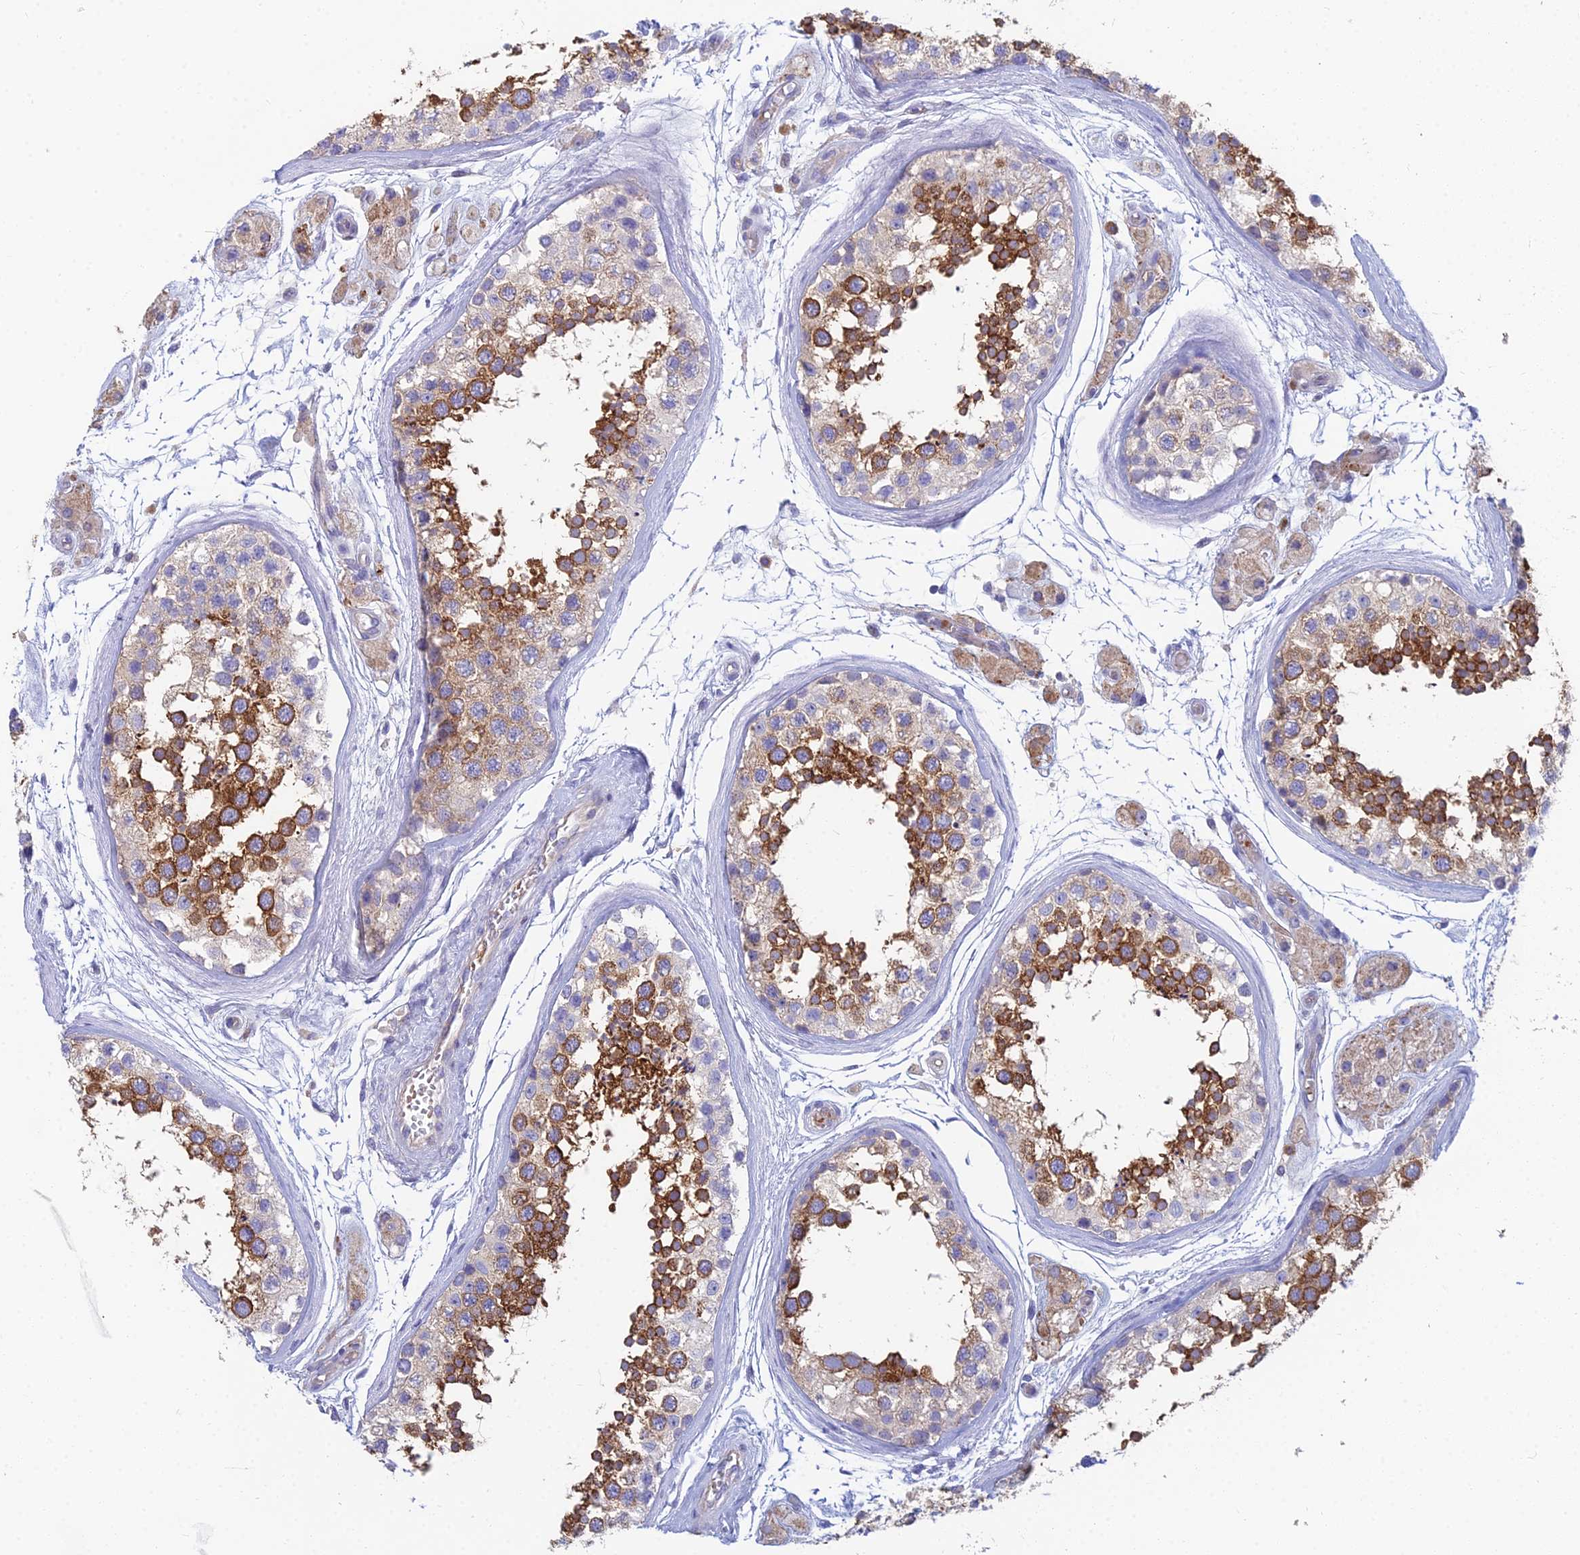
{"staining": {"intensity": "strong", "quantity": "25%-75%", "location": "cytoplasmic/membranous"}, "tissue": "testis", "cell_type": "Cells in seminiferous ducts", "image_type": "normal", "snomed": [{"axis": "morphology", "description": "Normal tissue, NOS"}, {"axis": "topography", "description": "Testis"}], "caption": "Approximately 25%-75% of cells in seminiferous ducts in benign human testis reveal strong cytoplasmic/membranous protein staining as visualized by brown immunohistochemical staining.", "gene": "ZNF564", "patient": {"sex": "male", "age": 56}}